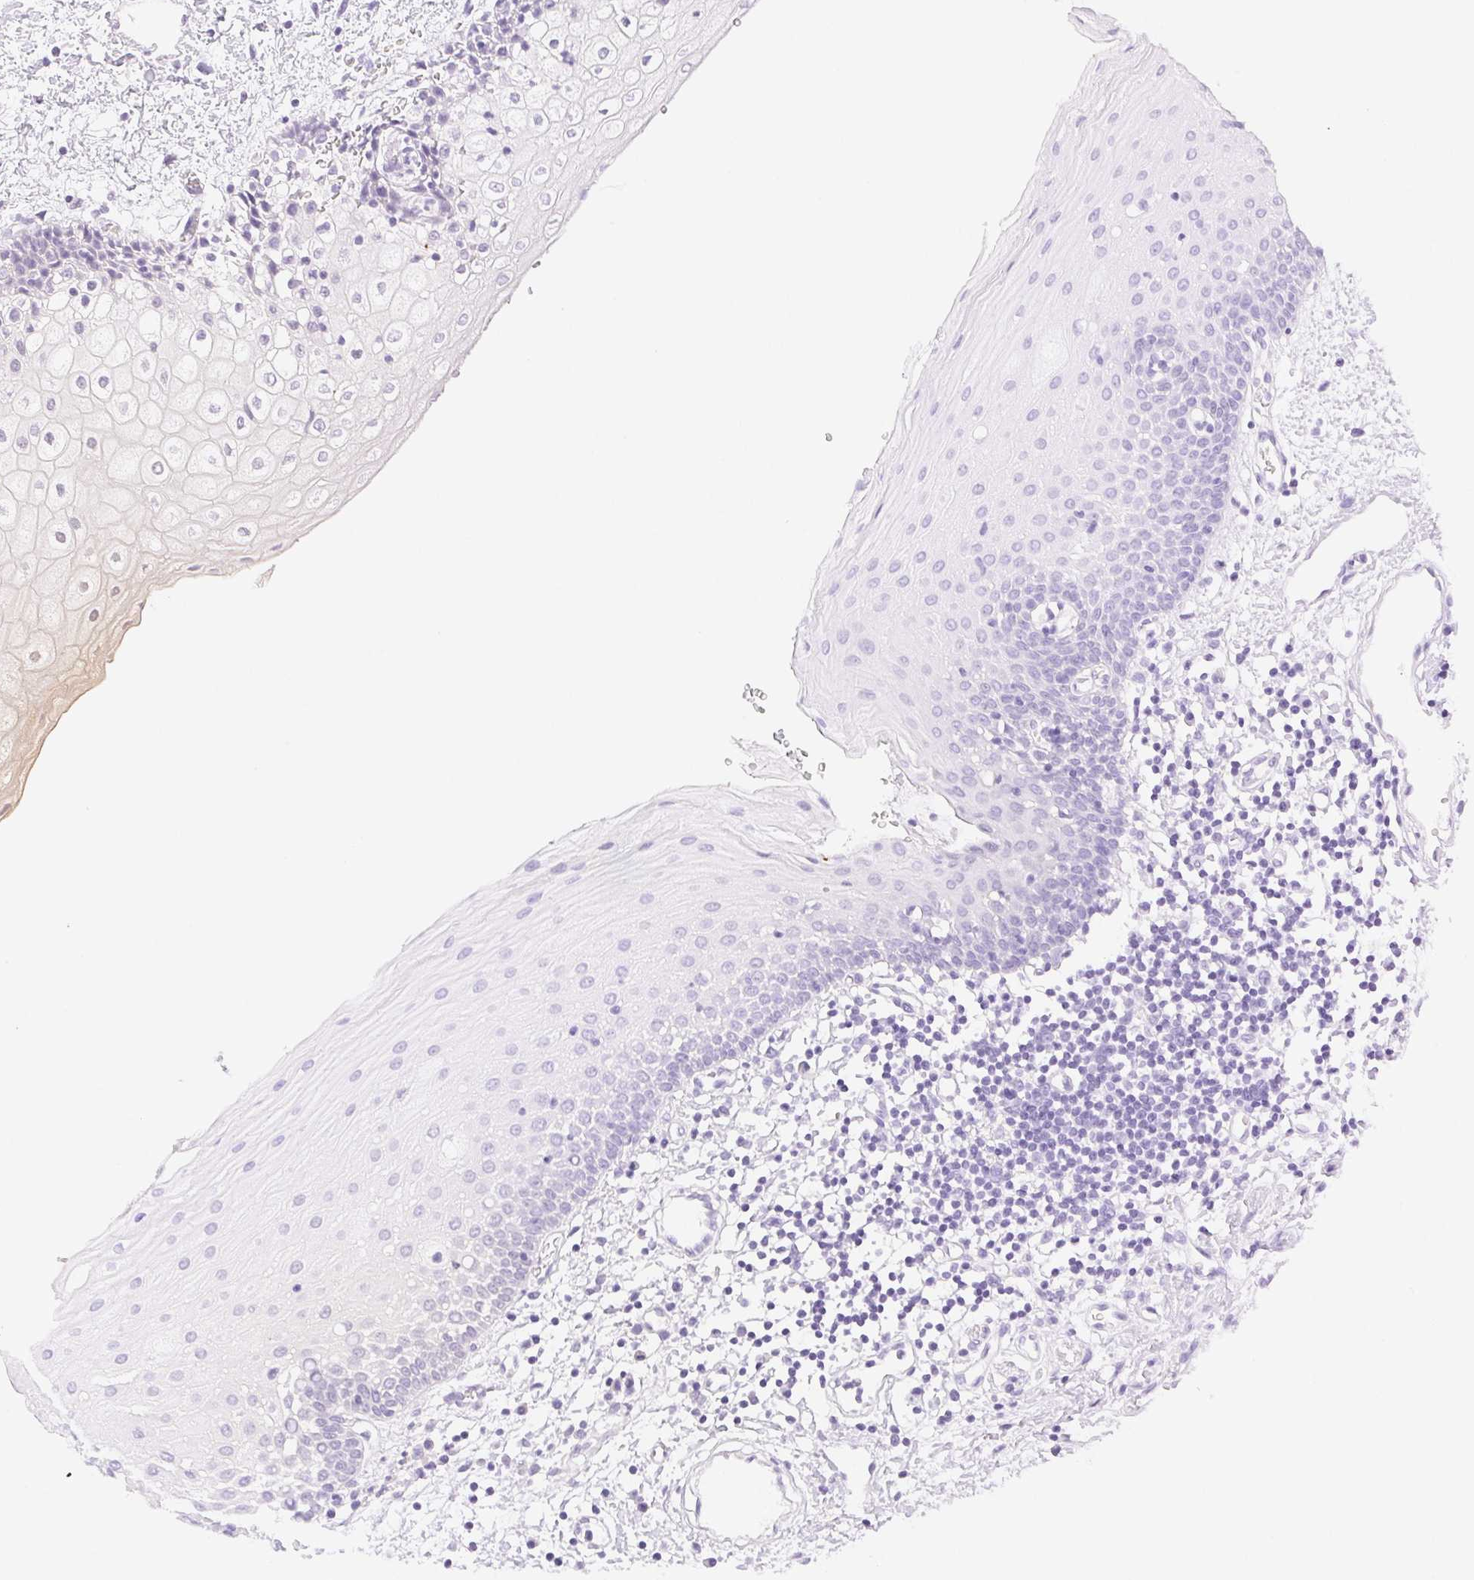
{"staining": {"intensity": "negative", "quantity": "none", "location": "none"}, "tissue": "oral mucosa", "cell_type": "Squamous epithelial cells", "image_type": "normal", "snomed": [{"axis": "morphology", "description": "Normal tissue, NOS"}, {"axis": "topography", "description": "Oral tissue"}], "caption": "Protein analysis of benign oral mucosa reveals no significant staining in squamous epithelial cells.", "gene": "SPACA4", "patient": {"sex": "female", "age": 43}}